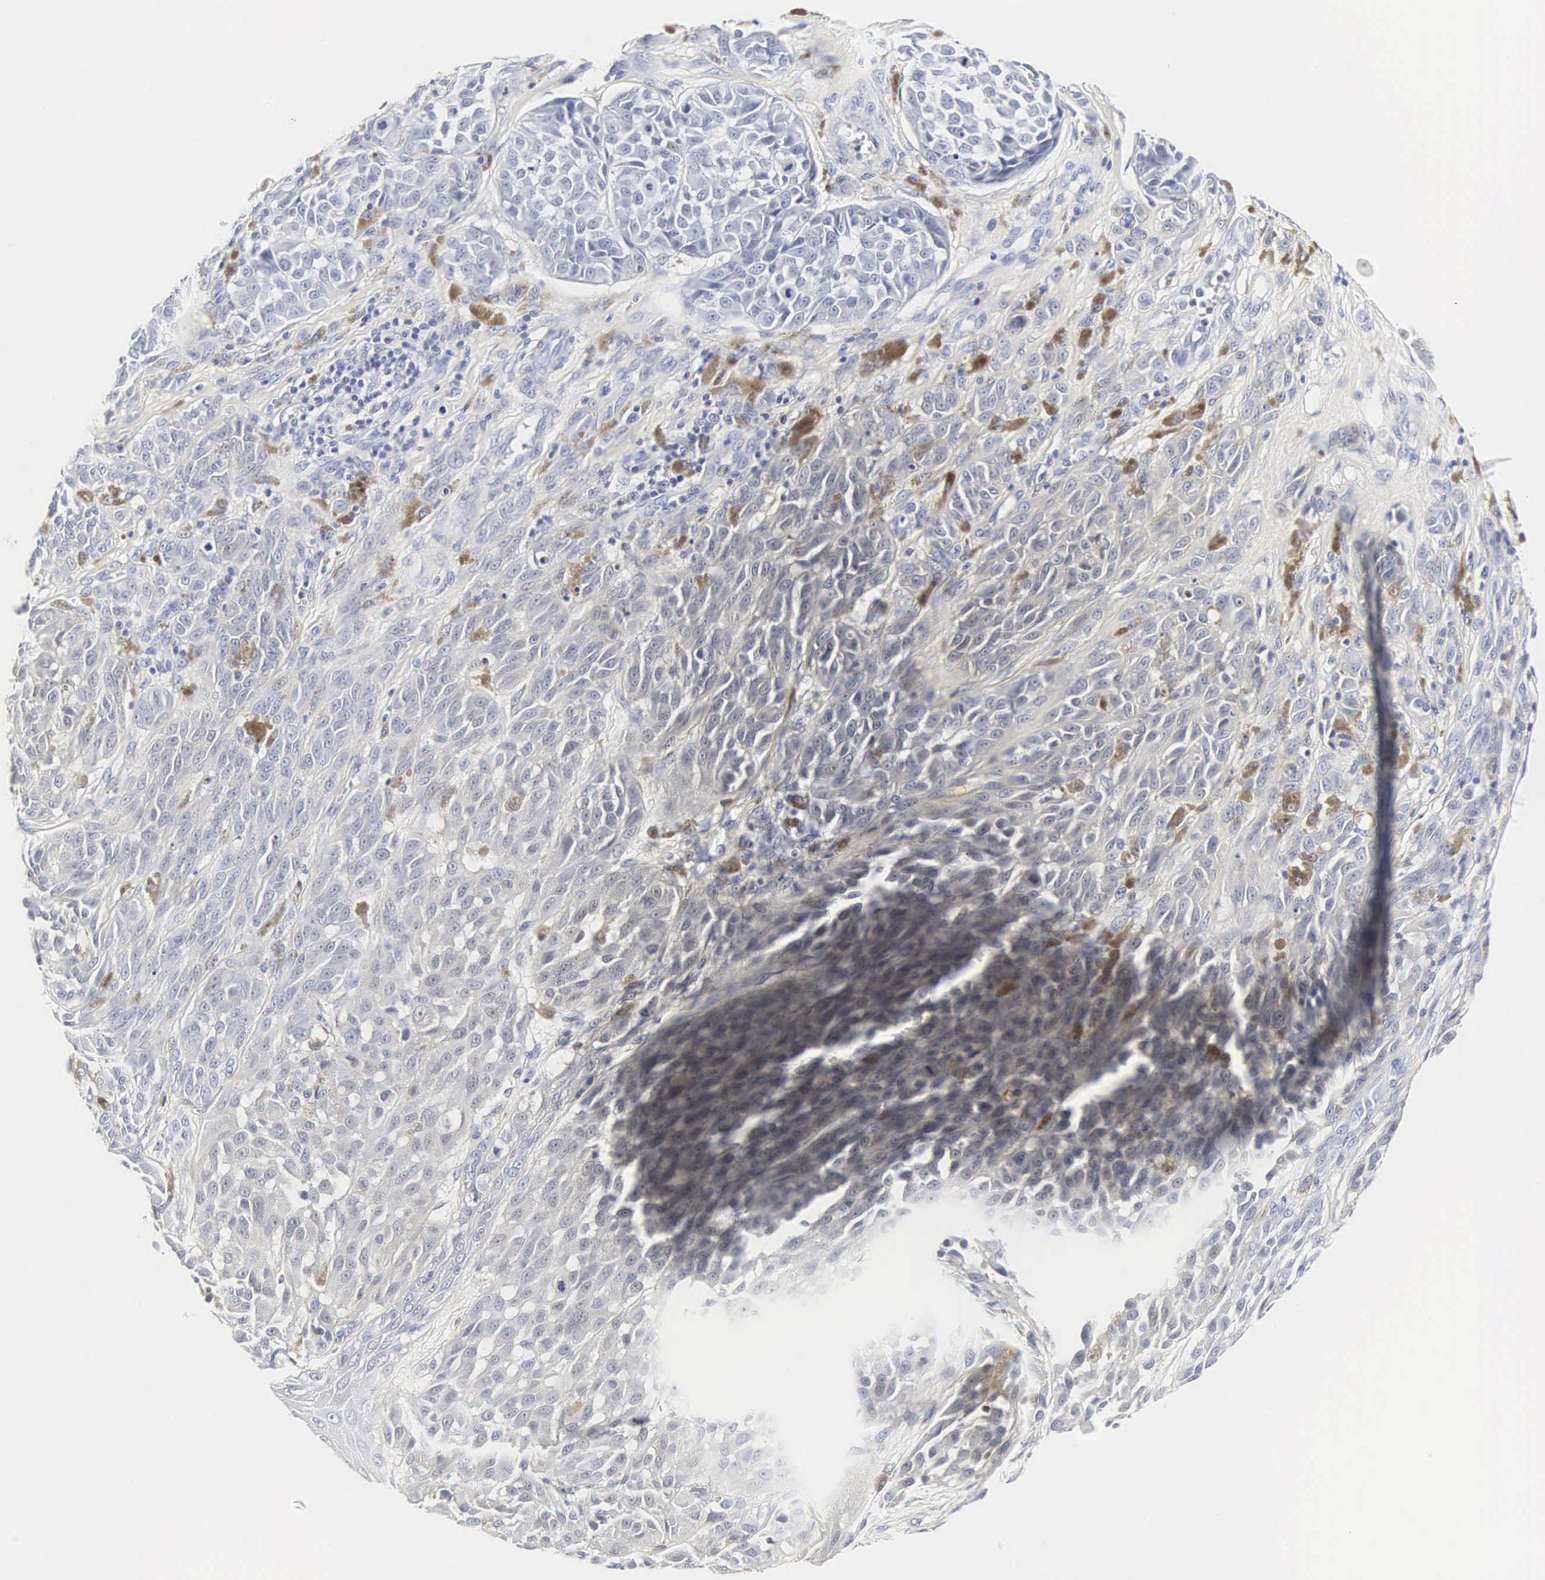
{"staining": {"intensity": "negative", "quantity": "none", "location": "none"}, "tissue": "melanoma", "cell_type": "Tumor cells", "image_type": "cancer", "snomed": [{"axis": "morphology", "description": "Malignant melanoma, NOS"}, {"axis": "topography", "description": "Skin"}], "caption": "IHC photomicrograph of neoplastic tissue: human melanoma stained with DAB displays no significant protein positivity in tumor cells. (DAB immunohistochemistry (IHC), high magnification).", "gene": "INS", "patient": {"sex": "male", "age": 44}}